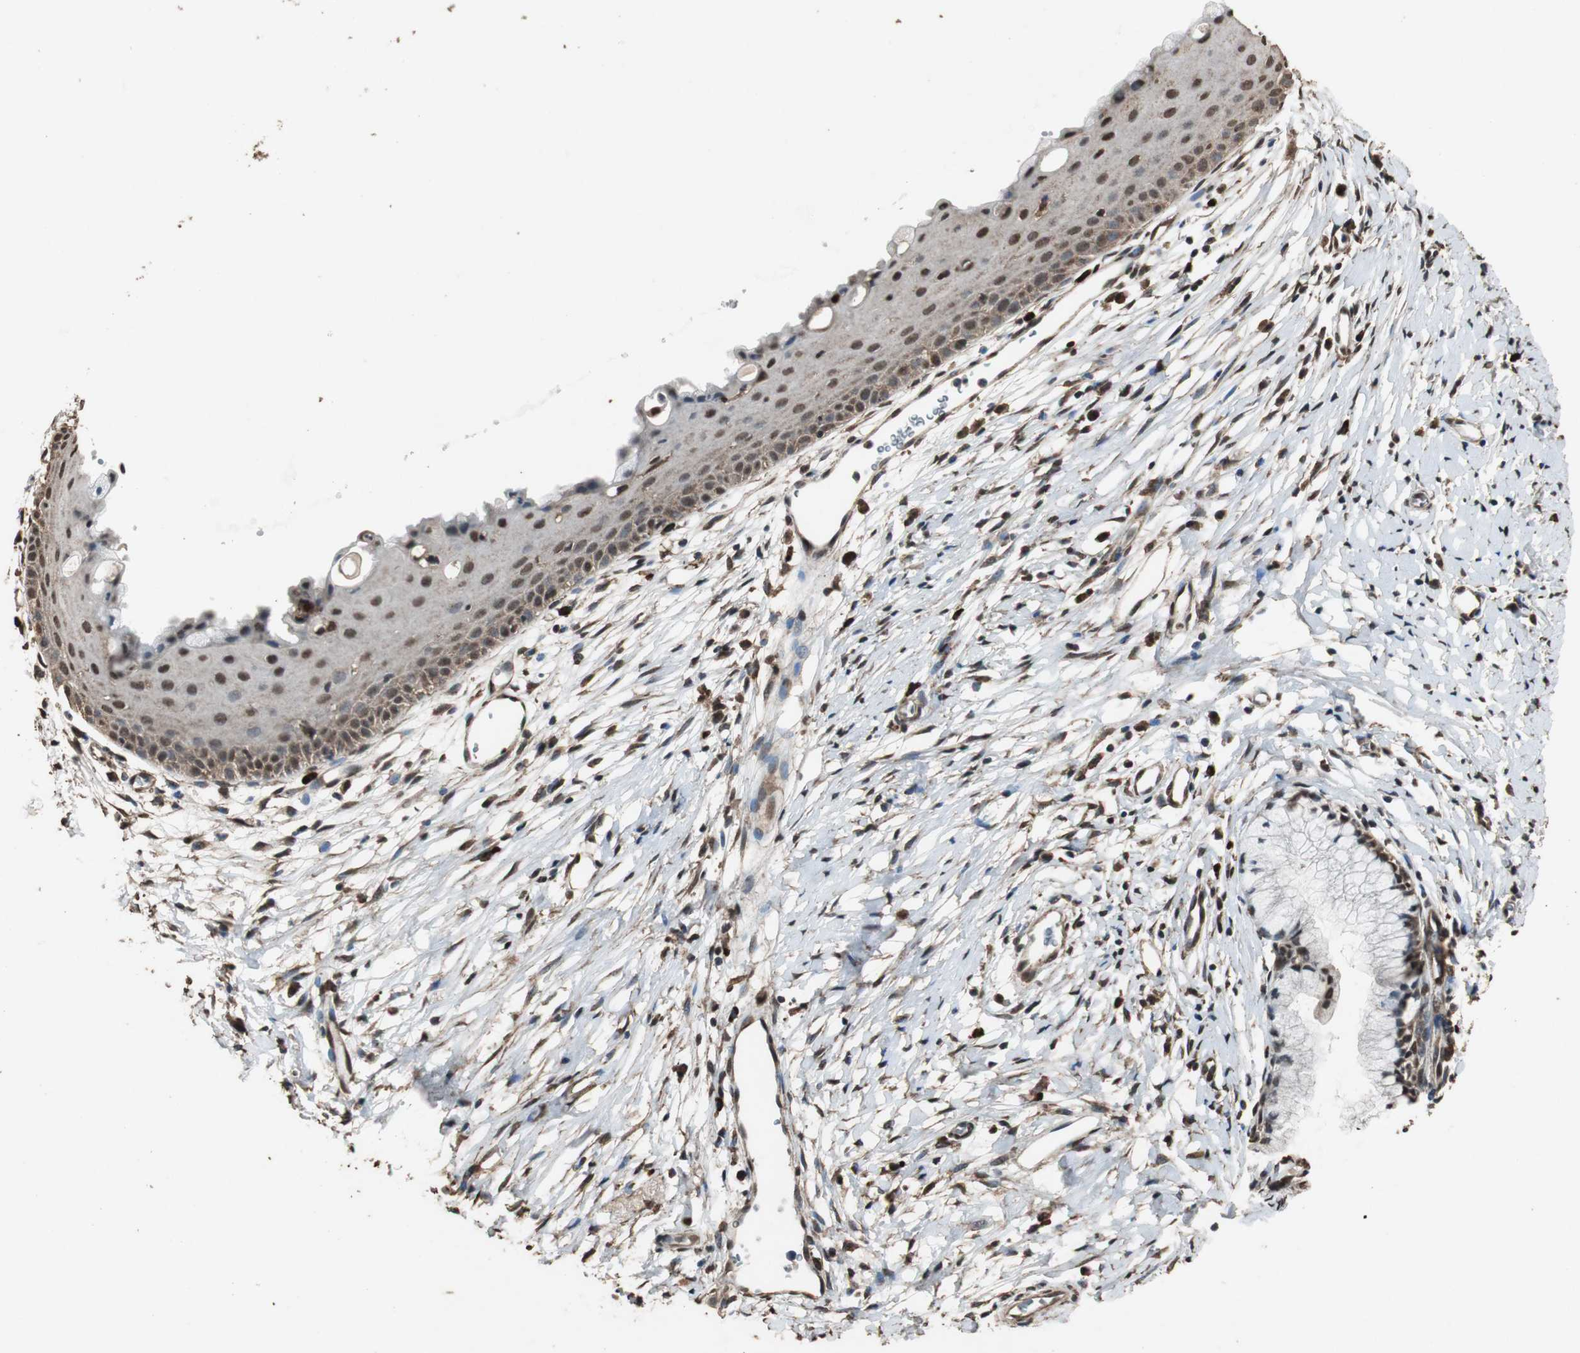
{"staining": {"intensity": "moderate", "quantity": "25%-75%", "location": "nuclear"}, "tissue": "cervix", "cell_type": "Glandular cells", "image_type": "normal", "snomed": [{"axis": "morphology", "description": "Normal tissue, NOS"}, {"axis": "topography", "description": "Cervix"}], "caption": "This image shows IHC staining of benign cervix, with medium moderate nuclear staining in approximately 25%-75% of glandular cells.", "gene": "PPP1R13B", "patient": {"sex": "female", "age": 39}}